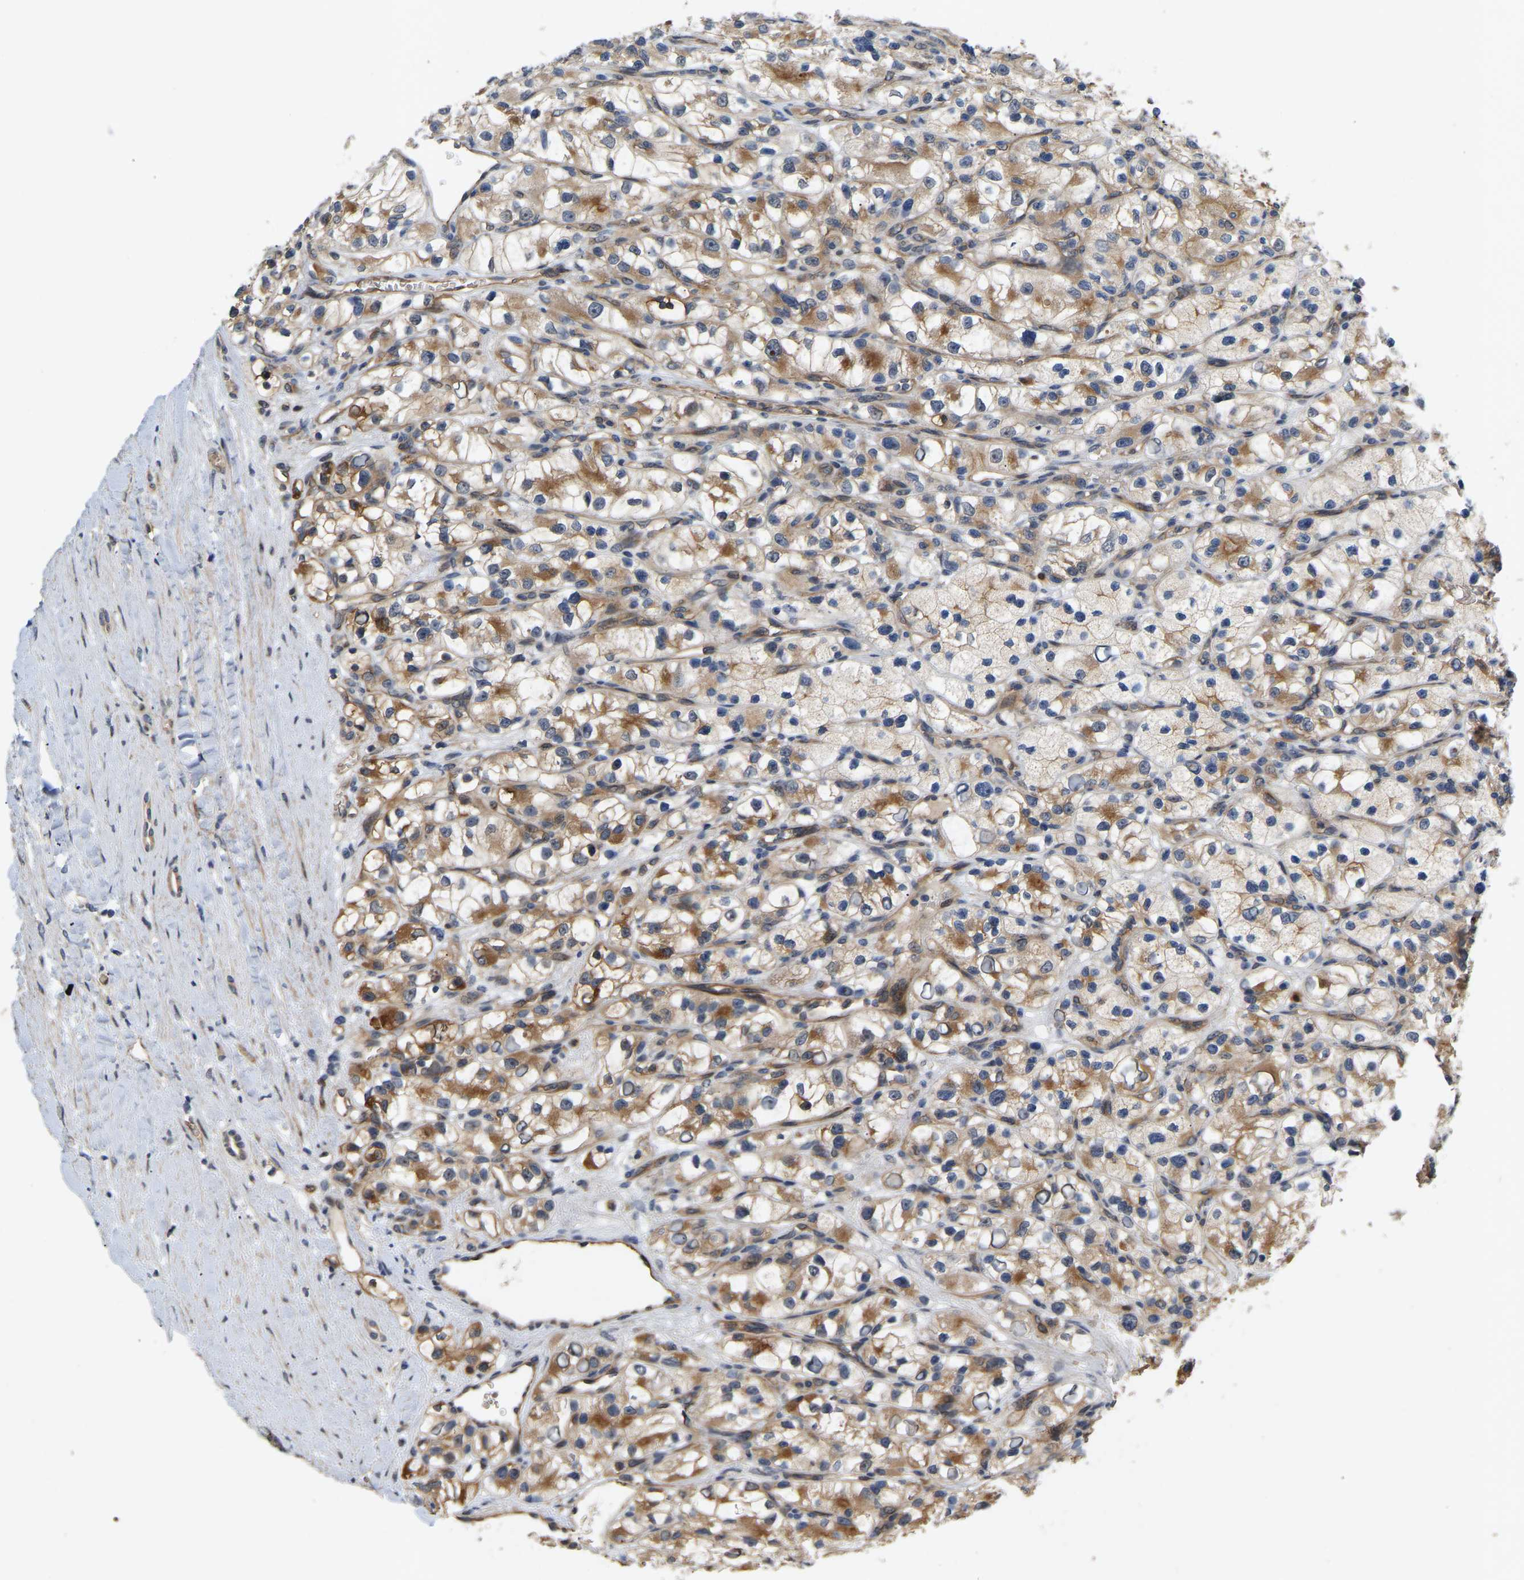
{"staining": {"intensity": "moderate", "quantity": ">75%", "location": "cytoplasmic/membranous"}, "tissue": "renal cancer", "cell_type": "Tumor cells", "image_type": "cancer", "snomed": [{"axis": "morphology", "description": "Adenocarcinoma, NOS"}, {"axis": "topography", "description": "Kidney"}], "caption": "IHC micrograph of renal cancer stained for a protein (brown), which exhibits medium levels of moderate cytoplasmic/membranous expression in approximately >75% of tumor cells.", "gene": "LIMK2", "patient": {"sex": "female", "age": 57}}